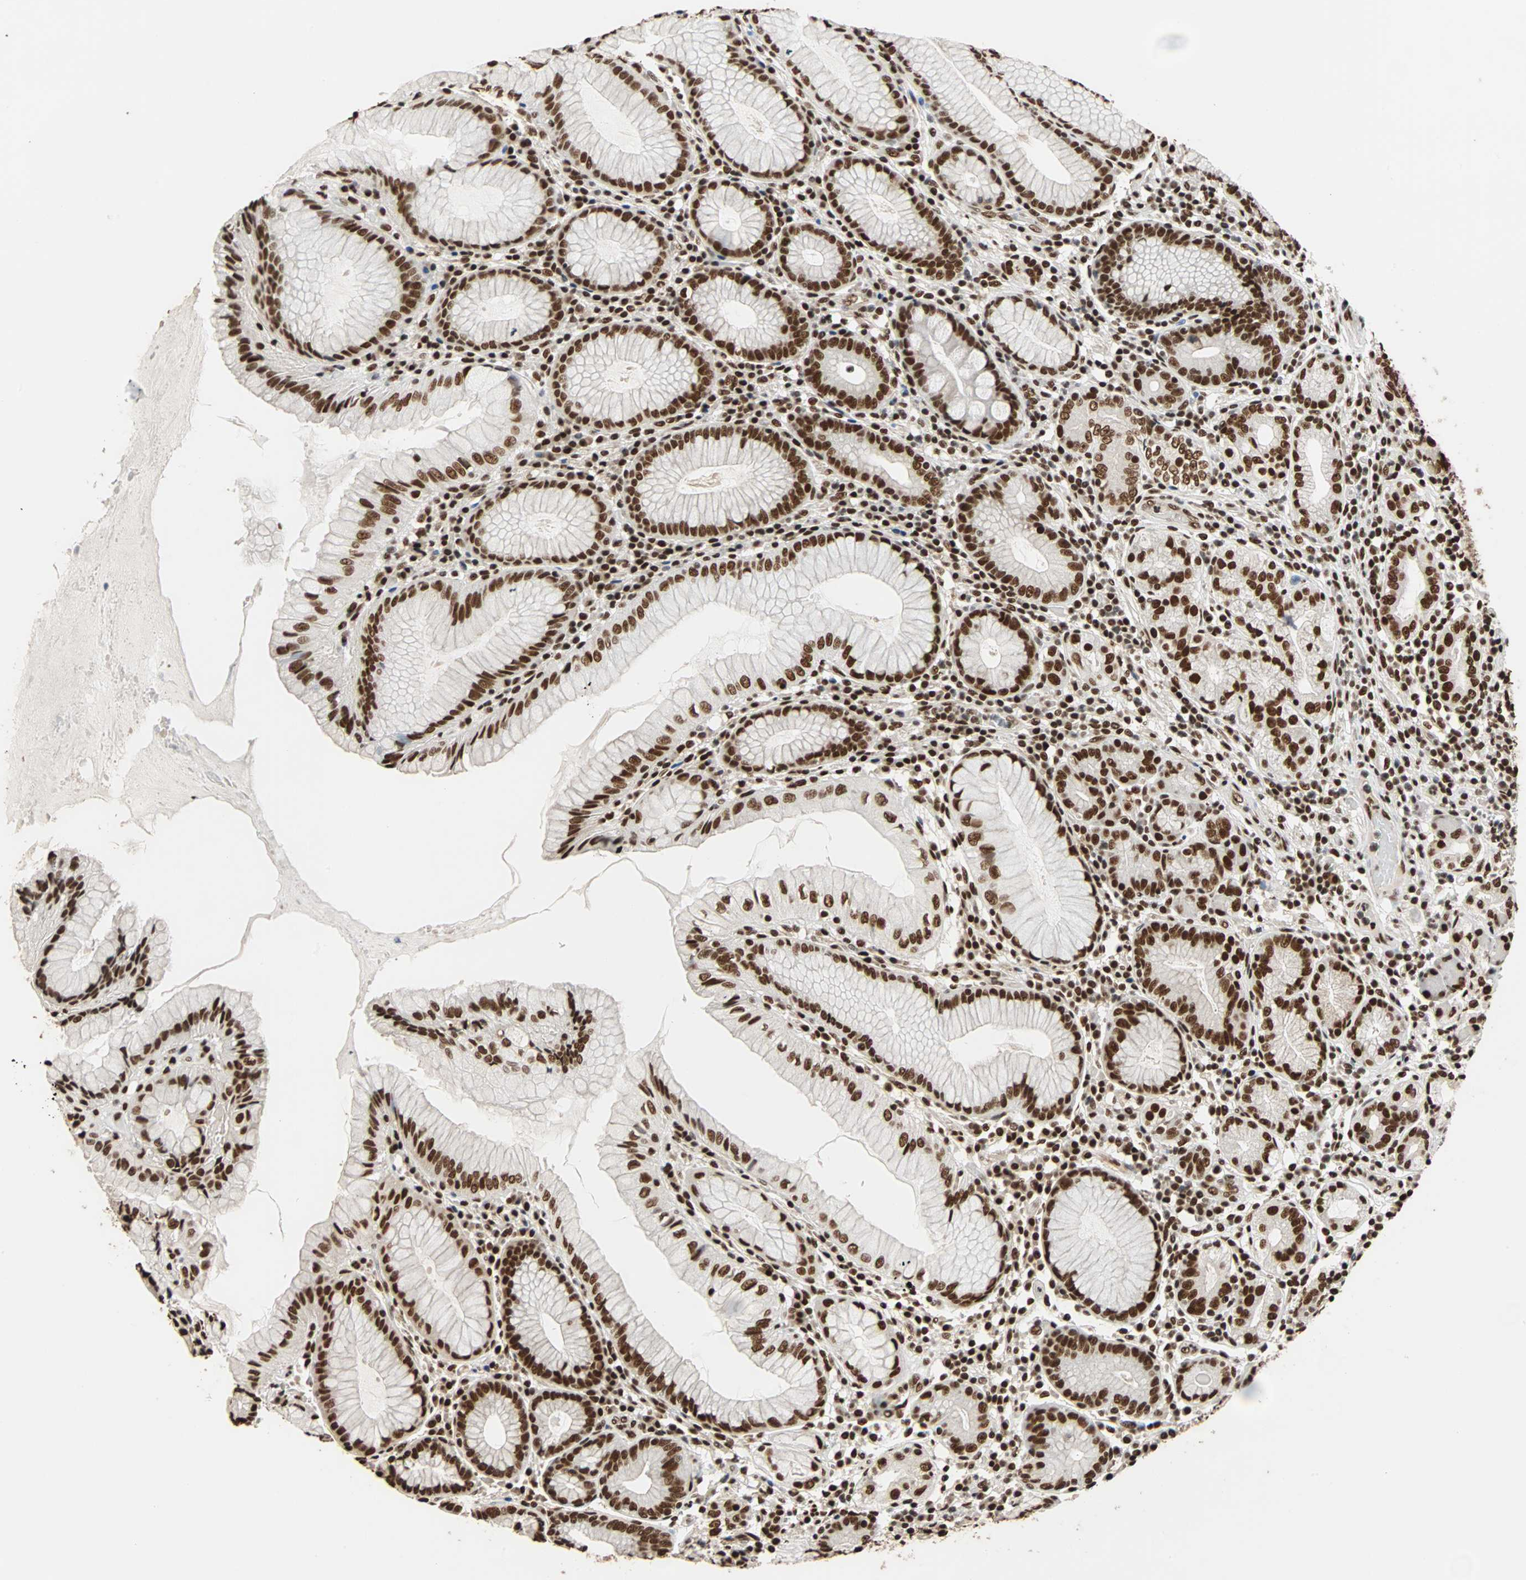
{"staining": {"intensity": "strong", "quantity": ">75%", "location": "nuclear"}, "tissue": "stomach", "cell_type": "Glandular cells", "image_type": "normal", "snomed": [{"axis": "morphology", "description": "Normal tissue, NOS"}, {"axis": "topography", "description": "Stomach, lower"}], "caption": "DAB (3,3'-diaminobenzidine) immunohistochemical staining of normal human stomach reveals strong nuclear protein expression in about >75% of glandular cells. (Brightfield microscopy of DAB IHC at high magnification).", "gene": "ILF2", "patient": {"sex": "female", "age": 76}}